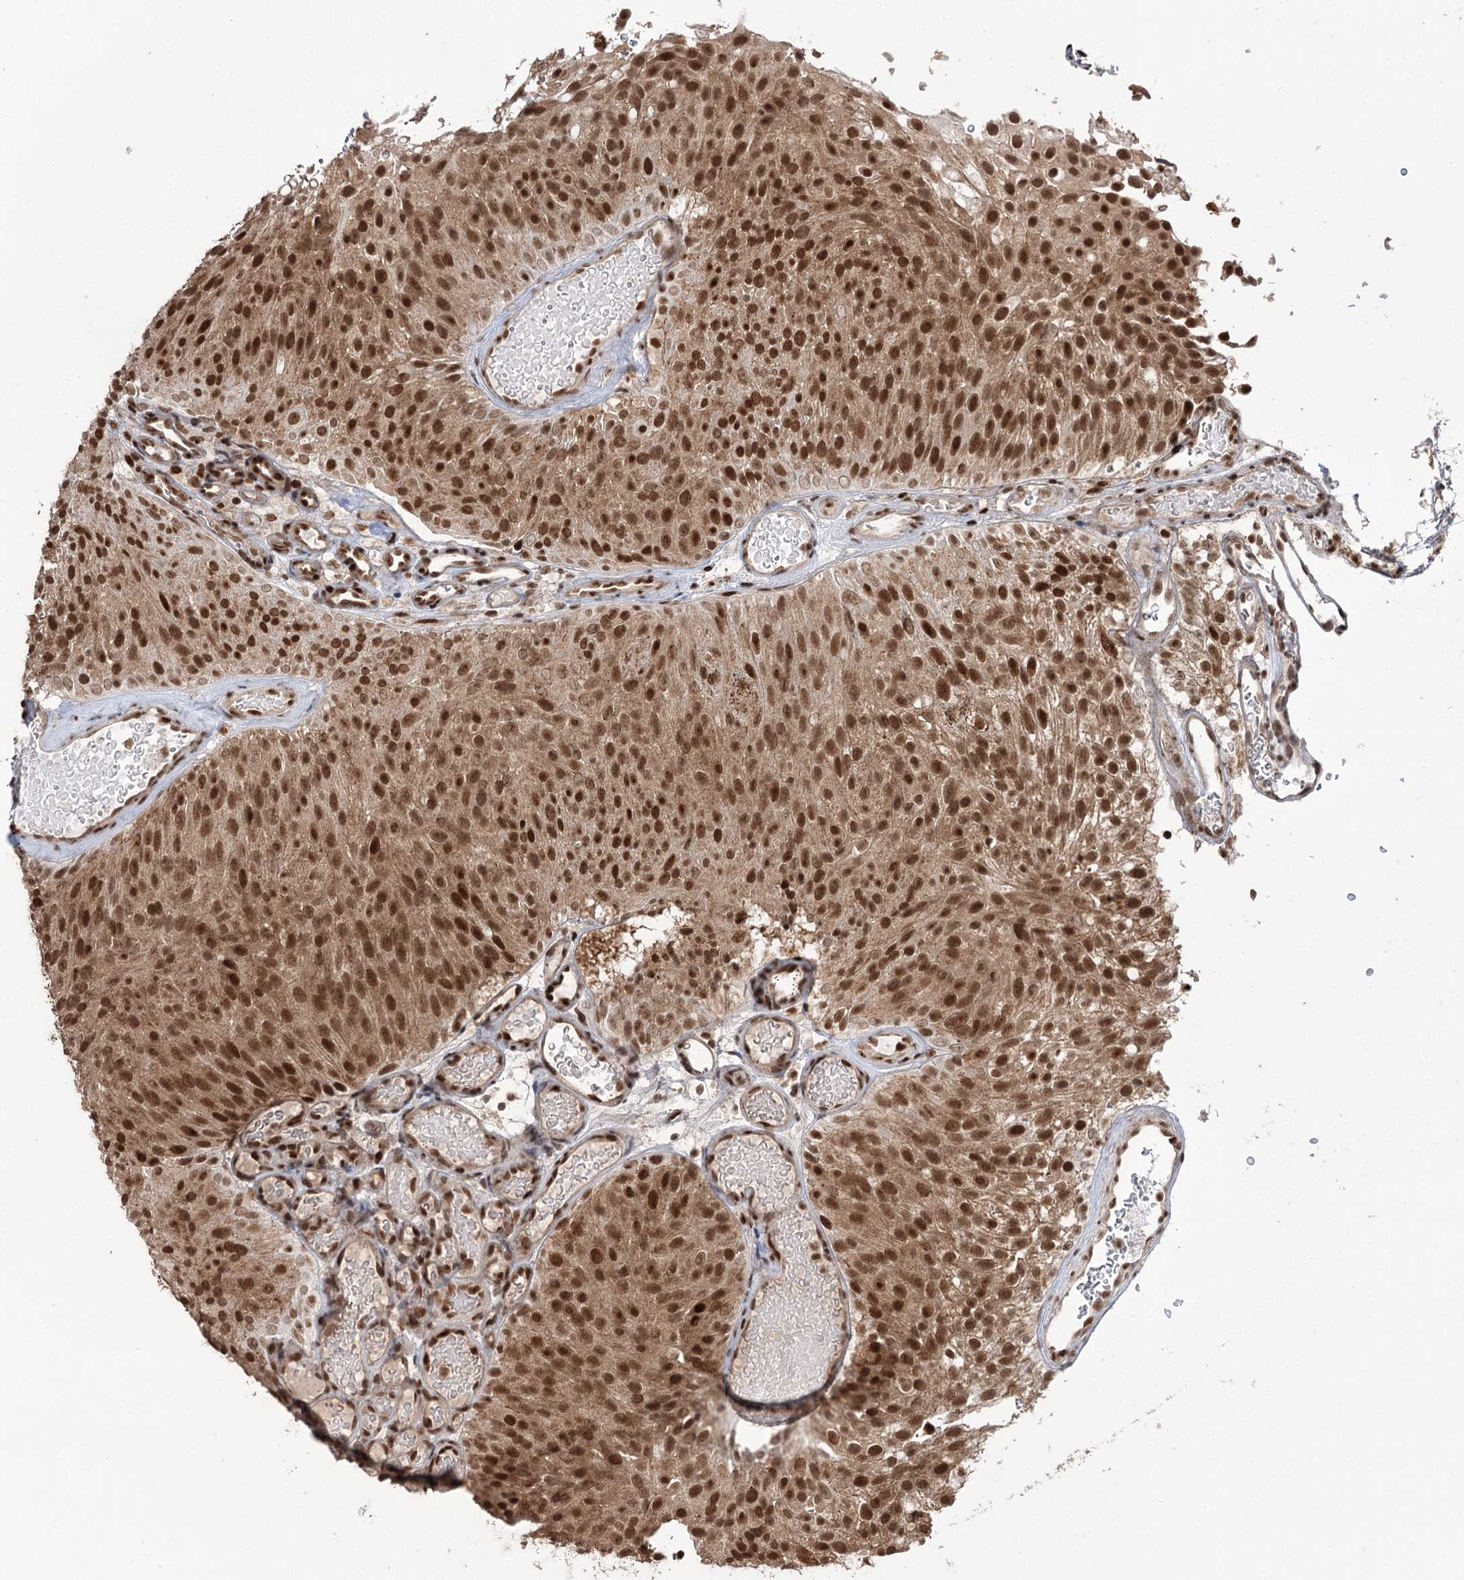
{"staining": {"intensity": "strong", "quantity": ">75%", "location": "cytoplasmic/membranous,nuclear"}, "tissue": "urothelial cancer", "cell_type": "Tumor cells", "image_type": "cancer", "snomed": [{"axis": "morphology", "description": "Urothelial carcinoma, Low grade"}, {"axis": "topography", "description": "Urinary bladder"}], "caption": "Immunohistochemistry (IHC) photomicrograph of neoplastic tissue: urothelial cancer stained using immunohistochemistry shows high levels of strong protein expression localized specifically in the cytoplasmic/membranous and nuclear of tumor cells, appearing as a cytoplasmic/membranous and nuclear brown color.", "gene": "ERCC3", "patient": {"sex": "male", "age": 78}}